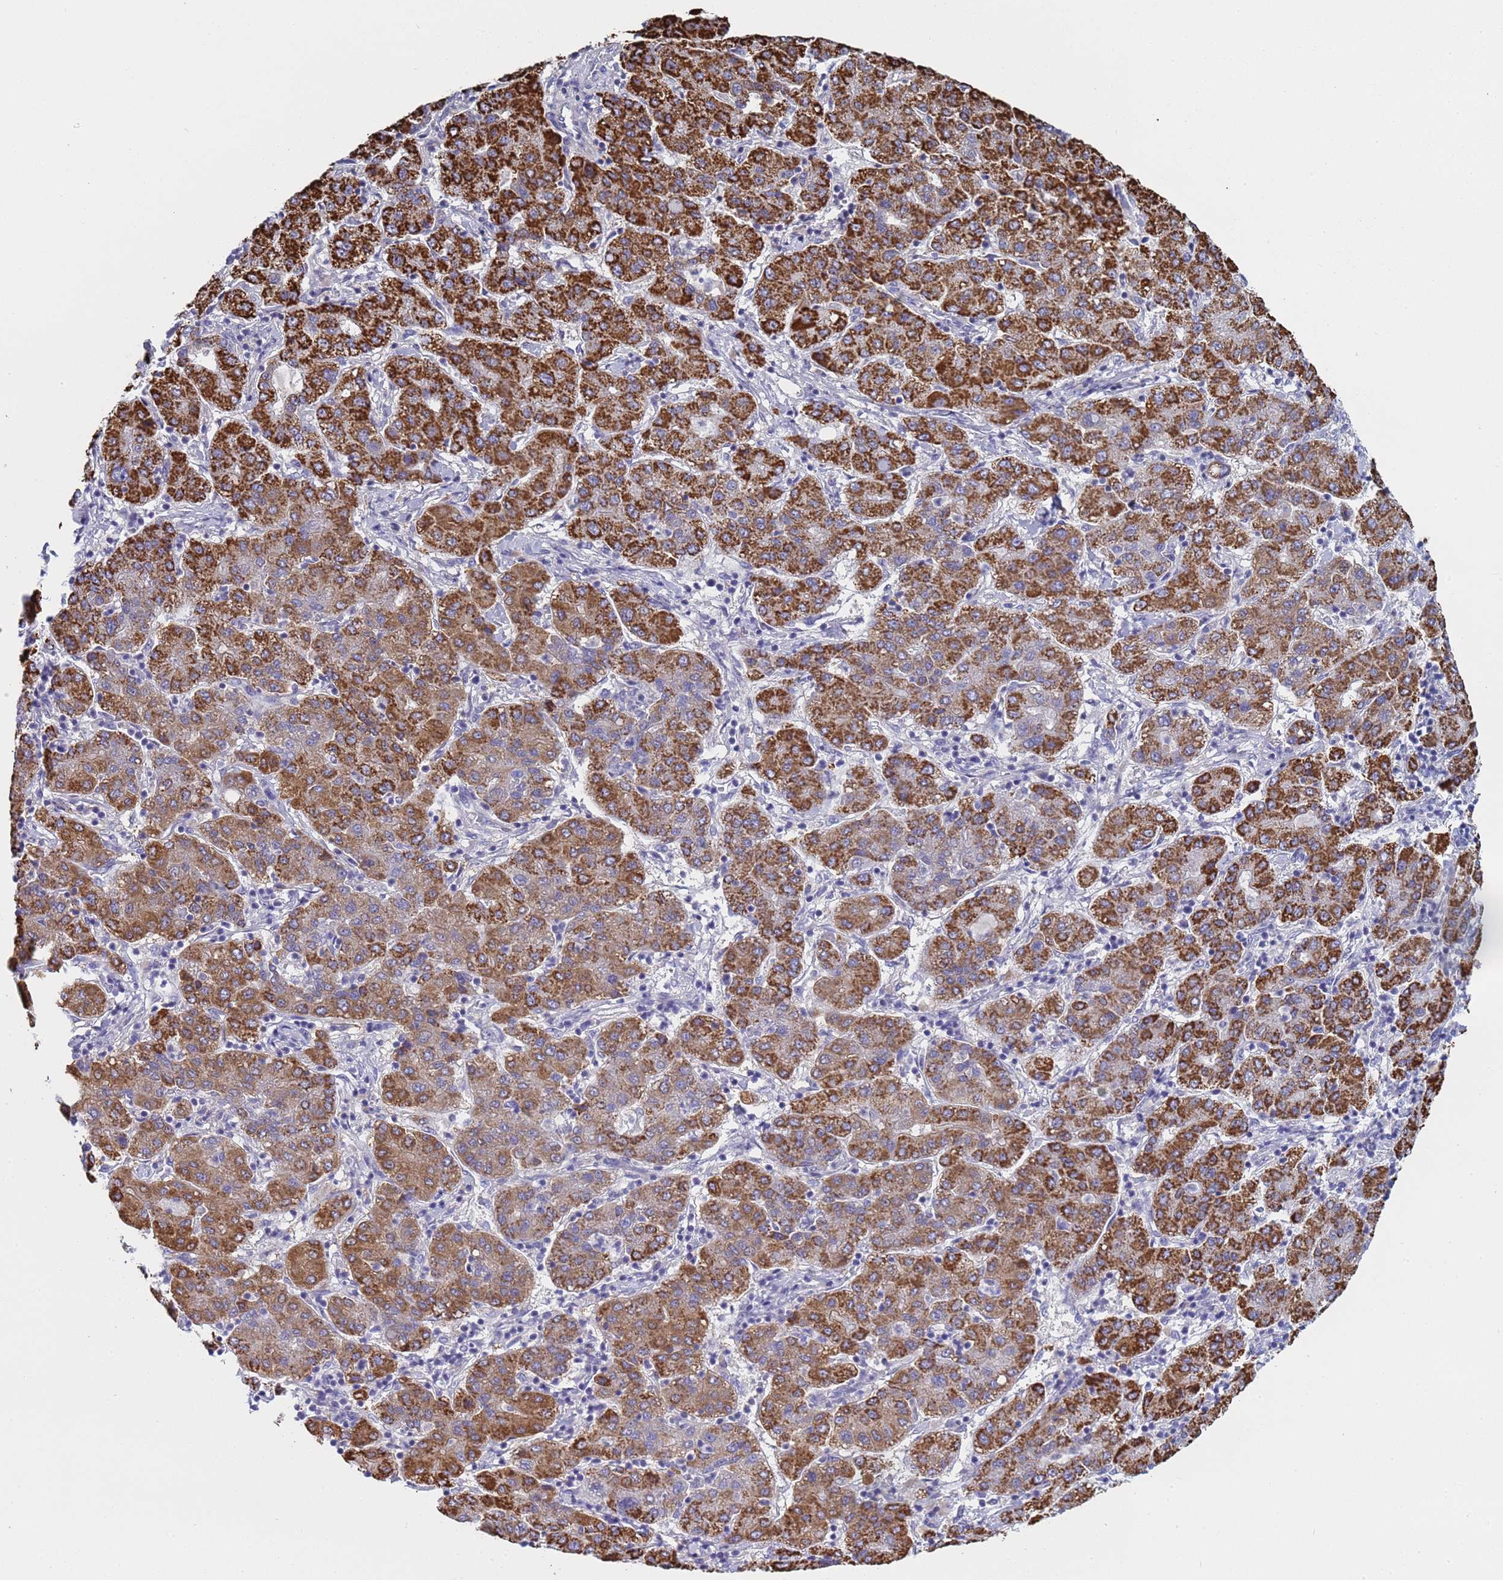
{"staining": {"intensity": "strong", "quantity": ">75%", "location": "cytoplasmic/membranous"}, "tissue": "liver cancer", "cell_type": "Tumor cells", "image_type": "cancer", "snomed": [{"axis": "morphology", "description": "Carcinoma, Hepatocellular, NOS"}, {"axis": "topography", "description": "Liver"}], "caption": "Immunohistochemistry histopathology image of neoplastic tissue: liver cancer (hepatocellular carcinoma) stained using immunohistochemistry exhibits high levels of strong protein expression localized specifically in the cytoplasmic/membranous of tumor cells, appearing as a cytoplasmic/membranous brown color.", "gene": "CAPN7", "patient": {"sex": "male", "age": 65}}